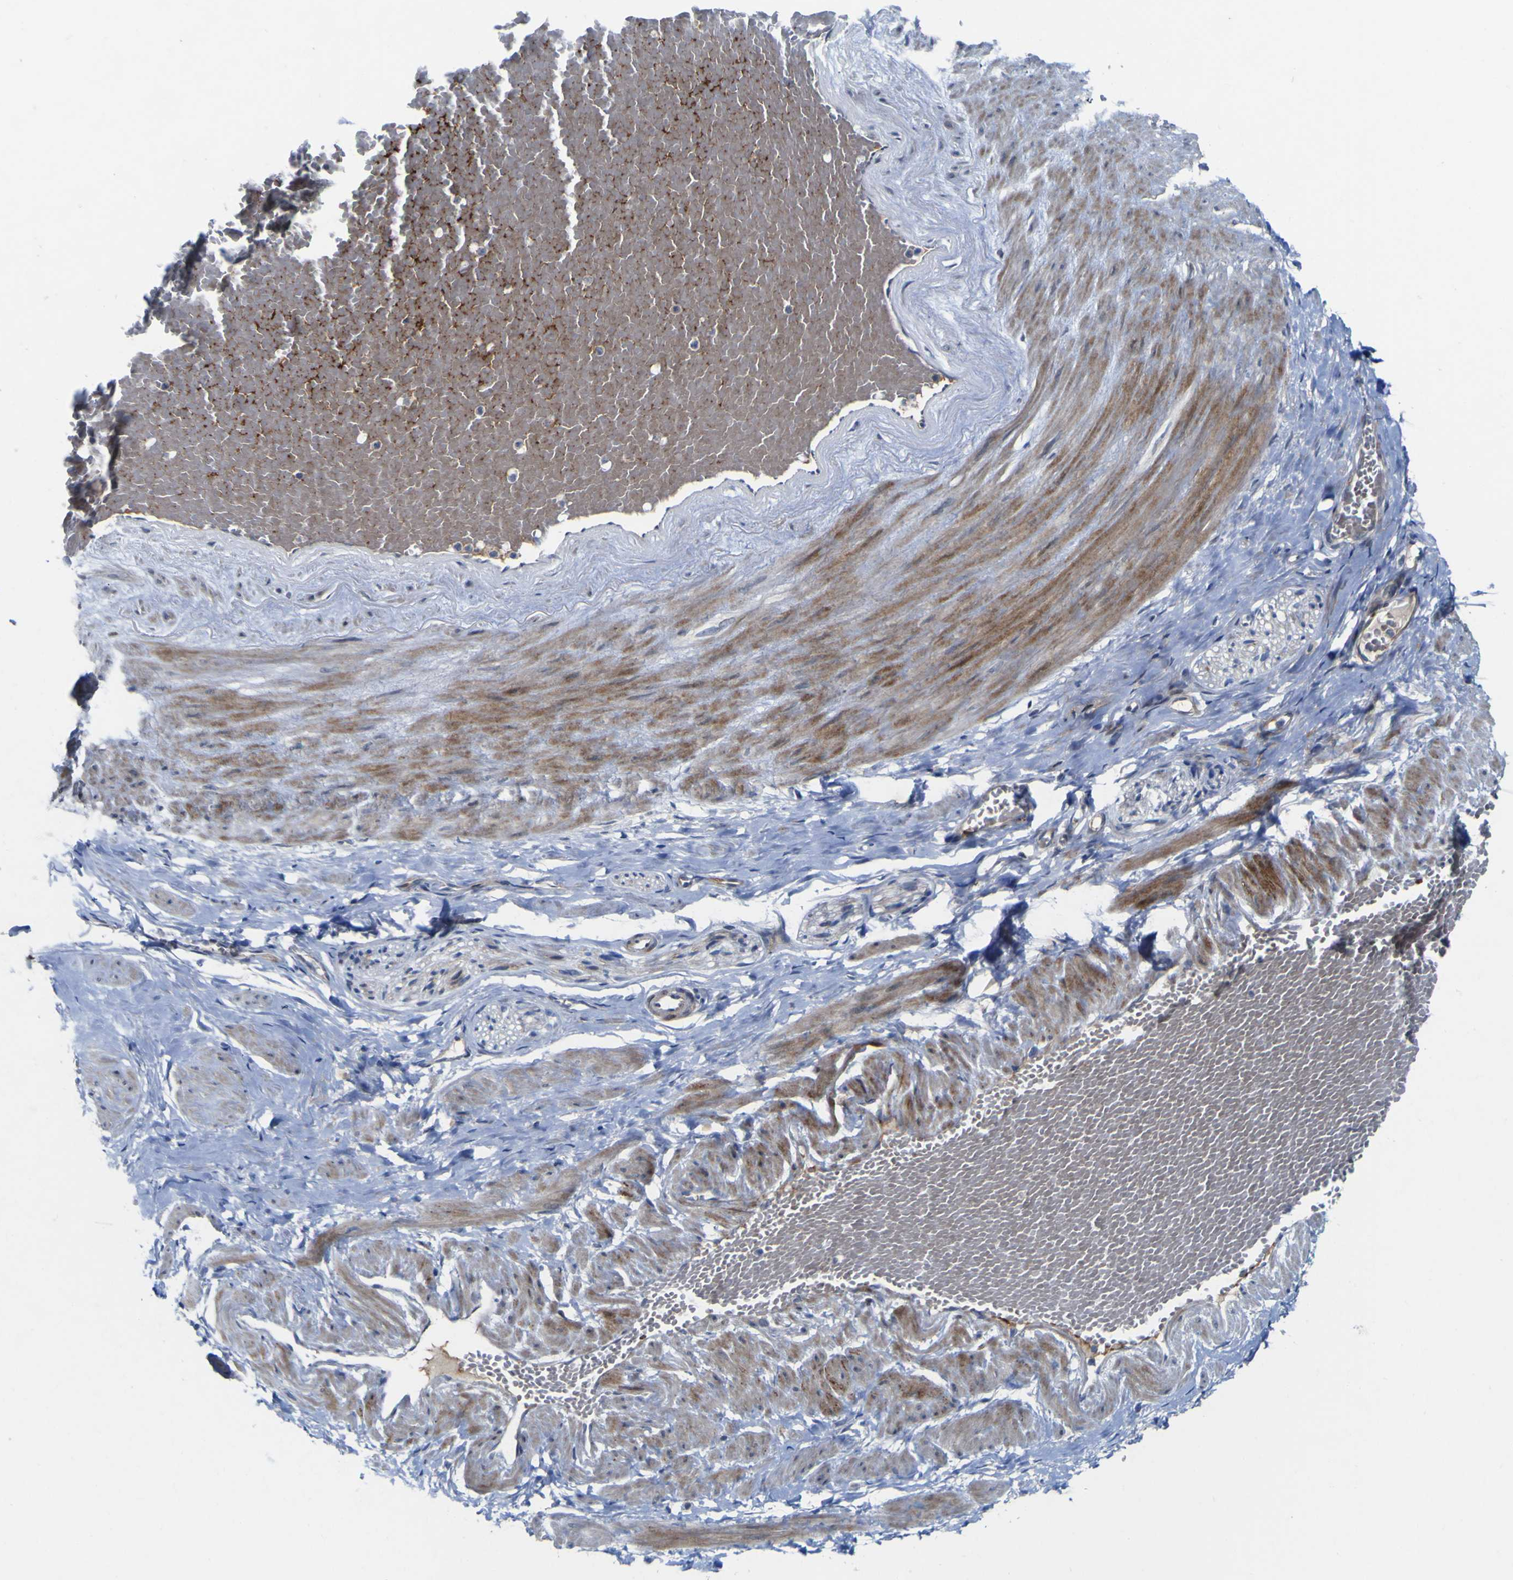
{"staining": {"intensity": "moderate", "quantity": "25%-75%", "location": "cytoplasmic/membranous,nuclear"}, "tissue": "adipose tissue", "cell_type": "Adipocytes", "image_type": "normal", "snomed": [{"axis": "morphology", "description": "Normal tissue, NOS"}, {"axis": "topography", "description": "Soft tissue"}, {"axis": "topography", "description": "Vascular tissue"}], "caption": "Brown immunohistochemical staining in benign human adipose tissue shows moderate cytoplasmic/membranous,nuclear expression in approximately 25%-75% of adipocytes. Nuclei are stained in blue.", "gene": "NAV1", "patient": {"sex": "female", "age": 35}}